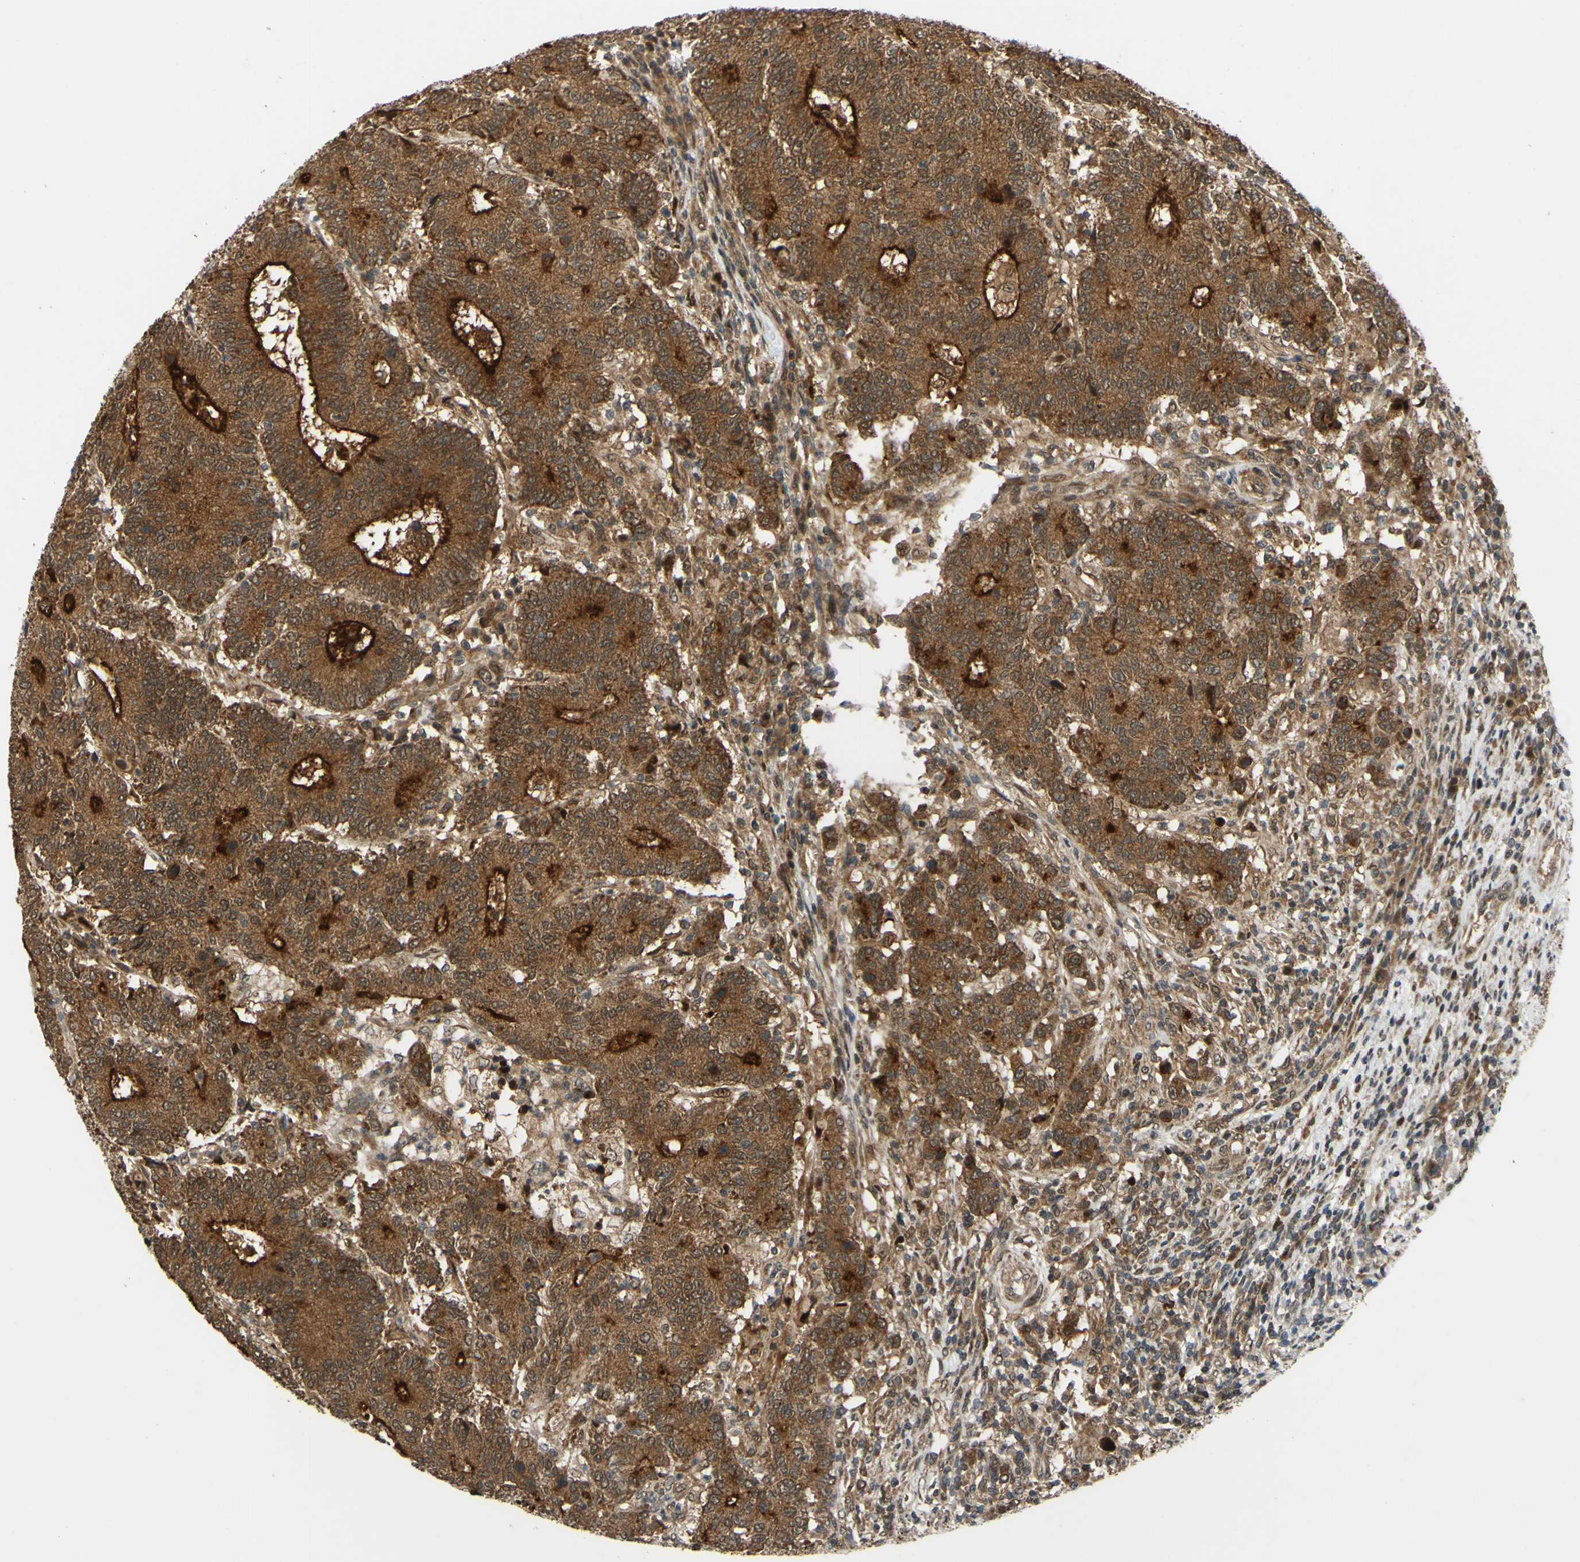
{"staining": {"intensity": "strong", "quantity": ">75%", "location": "cytoplasmic/membranous"}, "tissue": "colorectal cancer", "cell_type": "Tumor cells", "image_type": "cancer", "snomed": [{"axis": "morphology", "description": "Normal tissue, NOS"}, {"axis": "morphology", "description": "Adenocarcinoma, NOS"}, {"axis": "topography", "description": "Colon"}], "caption": "Protein analysis of adenocarcinoma (colorectal) tissue displays strong cytoplasmic/membranous expression in approximately >75% of tumor cells. (DAB IHC with brightfield microscopy, high magnification).", "gene": "ABCC8", "patient": {"sex": "female", "age": 75}}